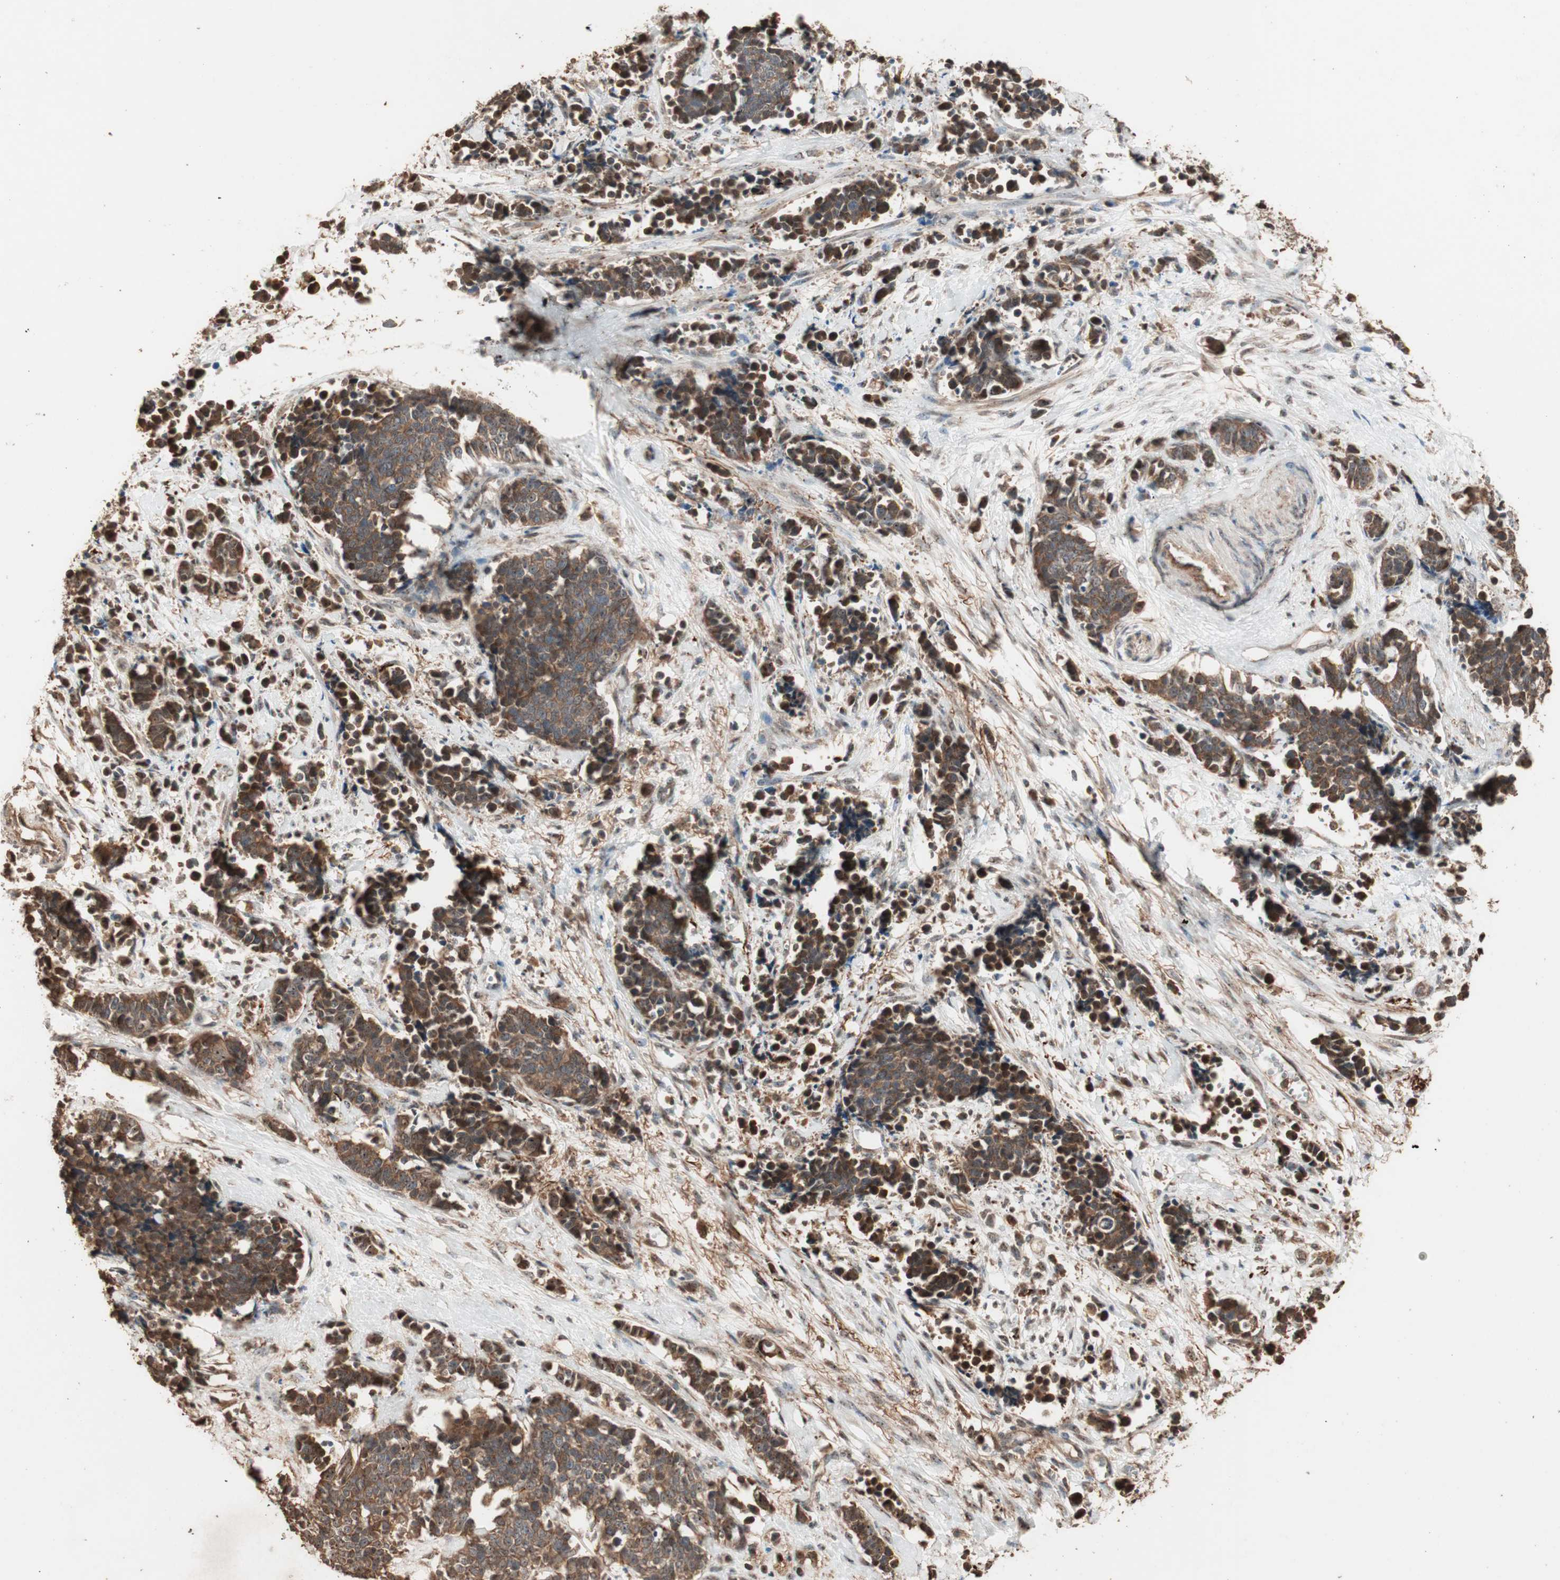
{"staining": {"intensity": "strong", "quantity": ">75%", "location": "cytoplasmic/membranous"}, "tissue": "cervical cancer", "cell_type": "Tumor cells", "image_type": "cancer", "snomed": [{"axis": "morphology", "description": "Squamous cell carcinoma, NOS"}, {"axis": "topography", "description": "Cervix"}], "caption": "This image exhibits immunohistochemistry staining of human cervical squamous cell carcinoma, with high strong cytoplasmic/membranous positivity in about >75% of tumor cells.", "gene": "USP20", "patient": {"sex": "female", "age": 35}}